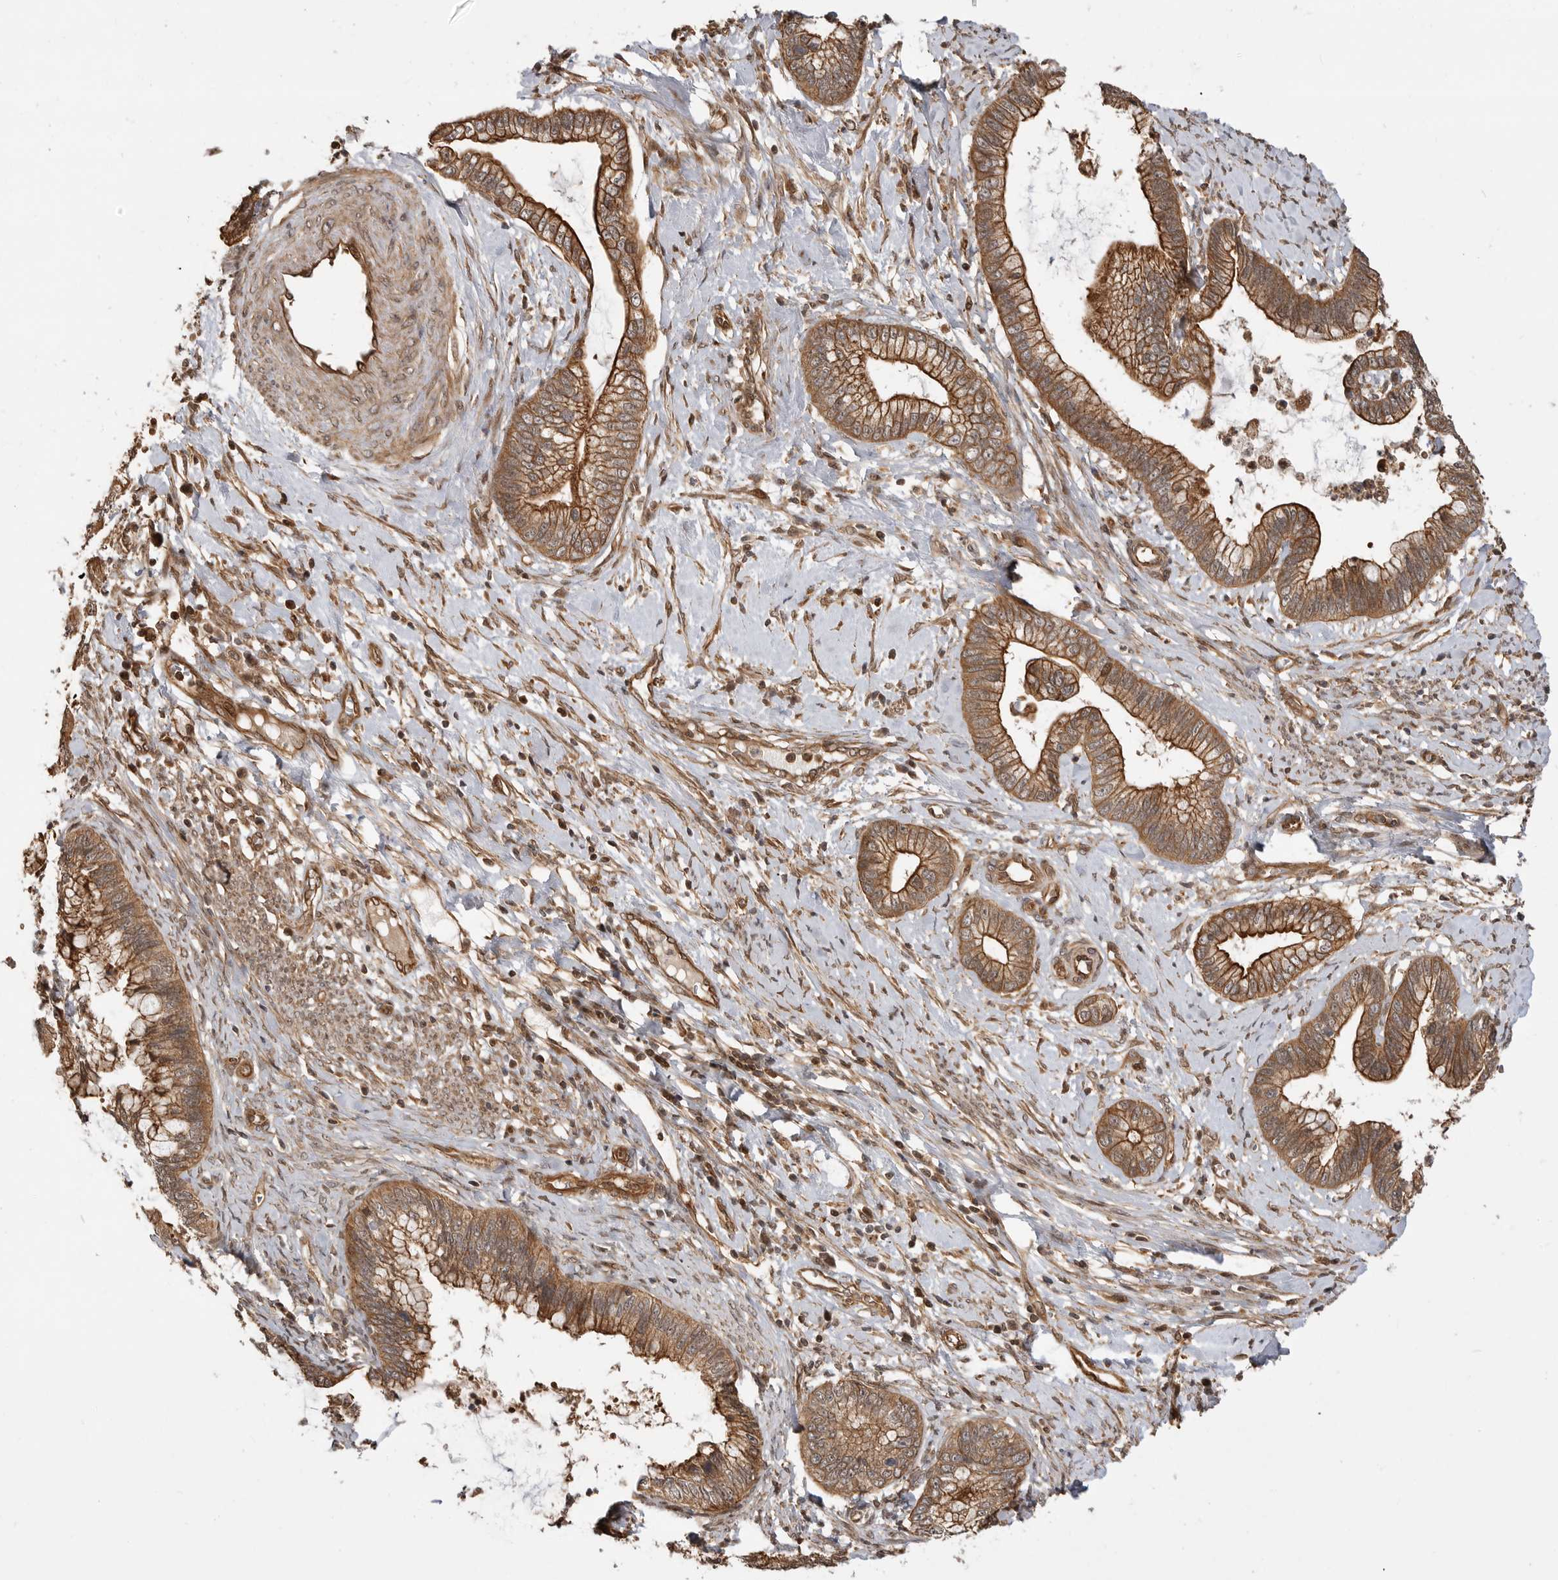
{"staining": {"intensity": "moderate", "quantity": ">75%", "location": "cytoplasmic/membranous"}, "tissue": "cervical cancer", "cell_type": "Tumor cells", "image_type": "cancer", "snomed": [{"axis": "morphology", "description": "Adenocarcinoma, NOS"}, {"axis": "topography", "description": "Cervix"}], "caption": "This image displays immunohistochemistry (IHC) staining of human cervical cancer (adenocarcinoma), with medium moderate cytoplasmic/membranous expression in approximately >75% of tumor cells.", "gene": "ADPRS", "patient": {"sex": "female", "age": 44}}